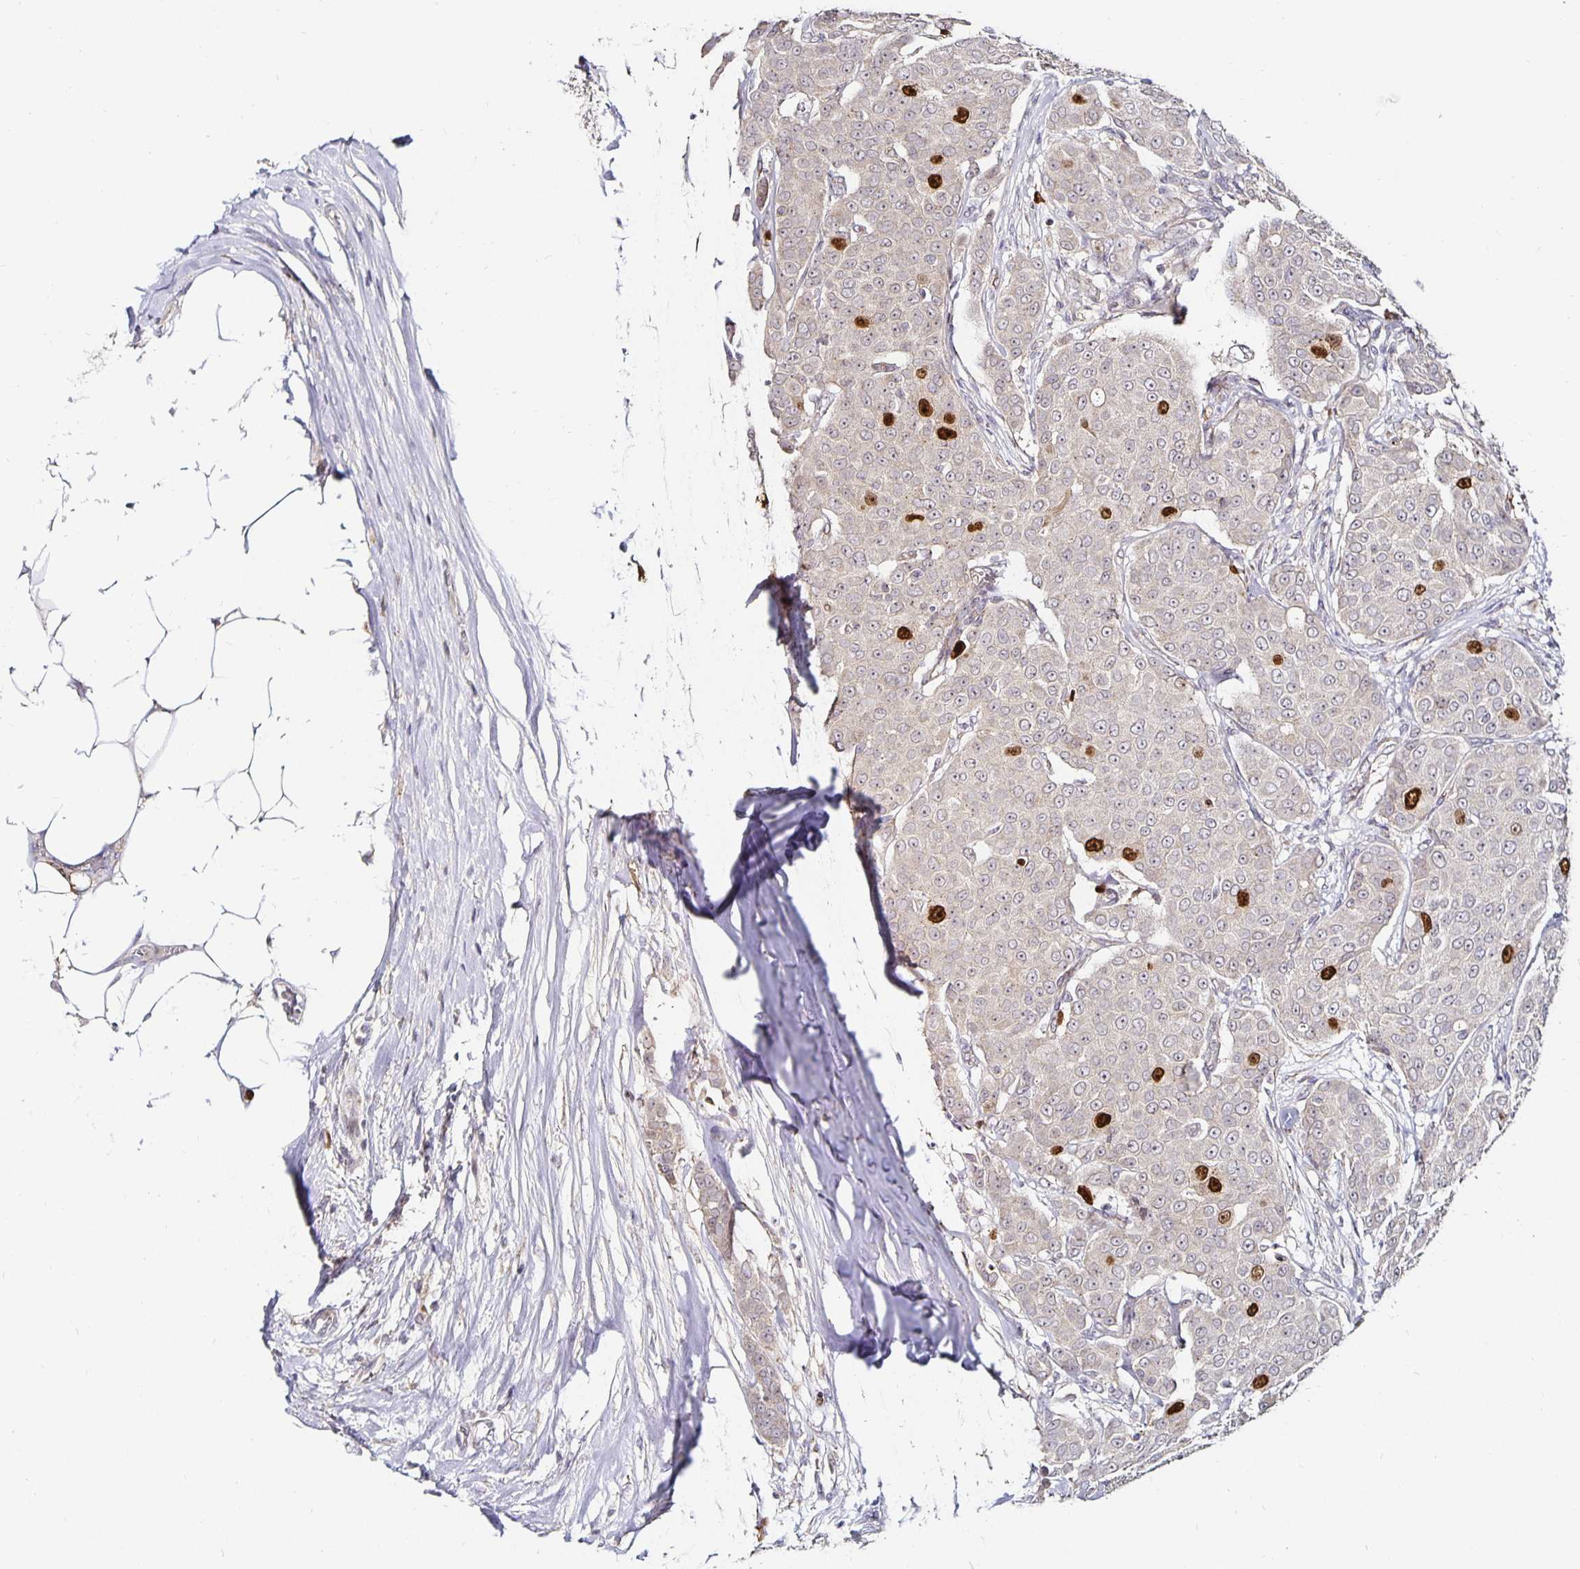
{"staining": {"intensity": "strong", "quantity": "<25%", "location": "nuclear"}, "tissue": "breast cancer", "cell_type": "Tumor cells", "image_type": "cancer", "snomed": [{"axis": "morphology", "description": "Duct carcinoma"}, {"axis": "topography", "description": "Breast"}], "caption": "Immunohistochemical staining of breast cancer (infiltrating ductal carcinoma) displays medium levels of strong nuclear expression in about <25% of tumor cells.", "gene": "ANLN", "patient": {"sex": "female", "age": 91}}